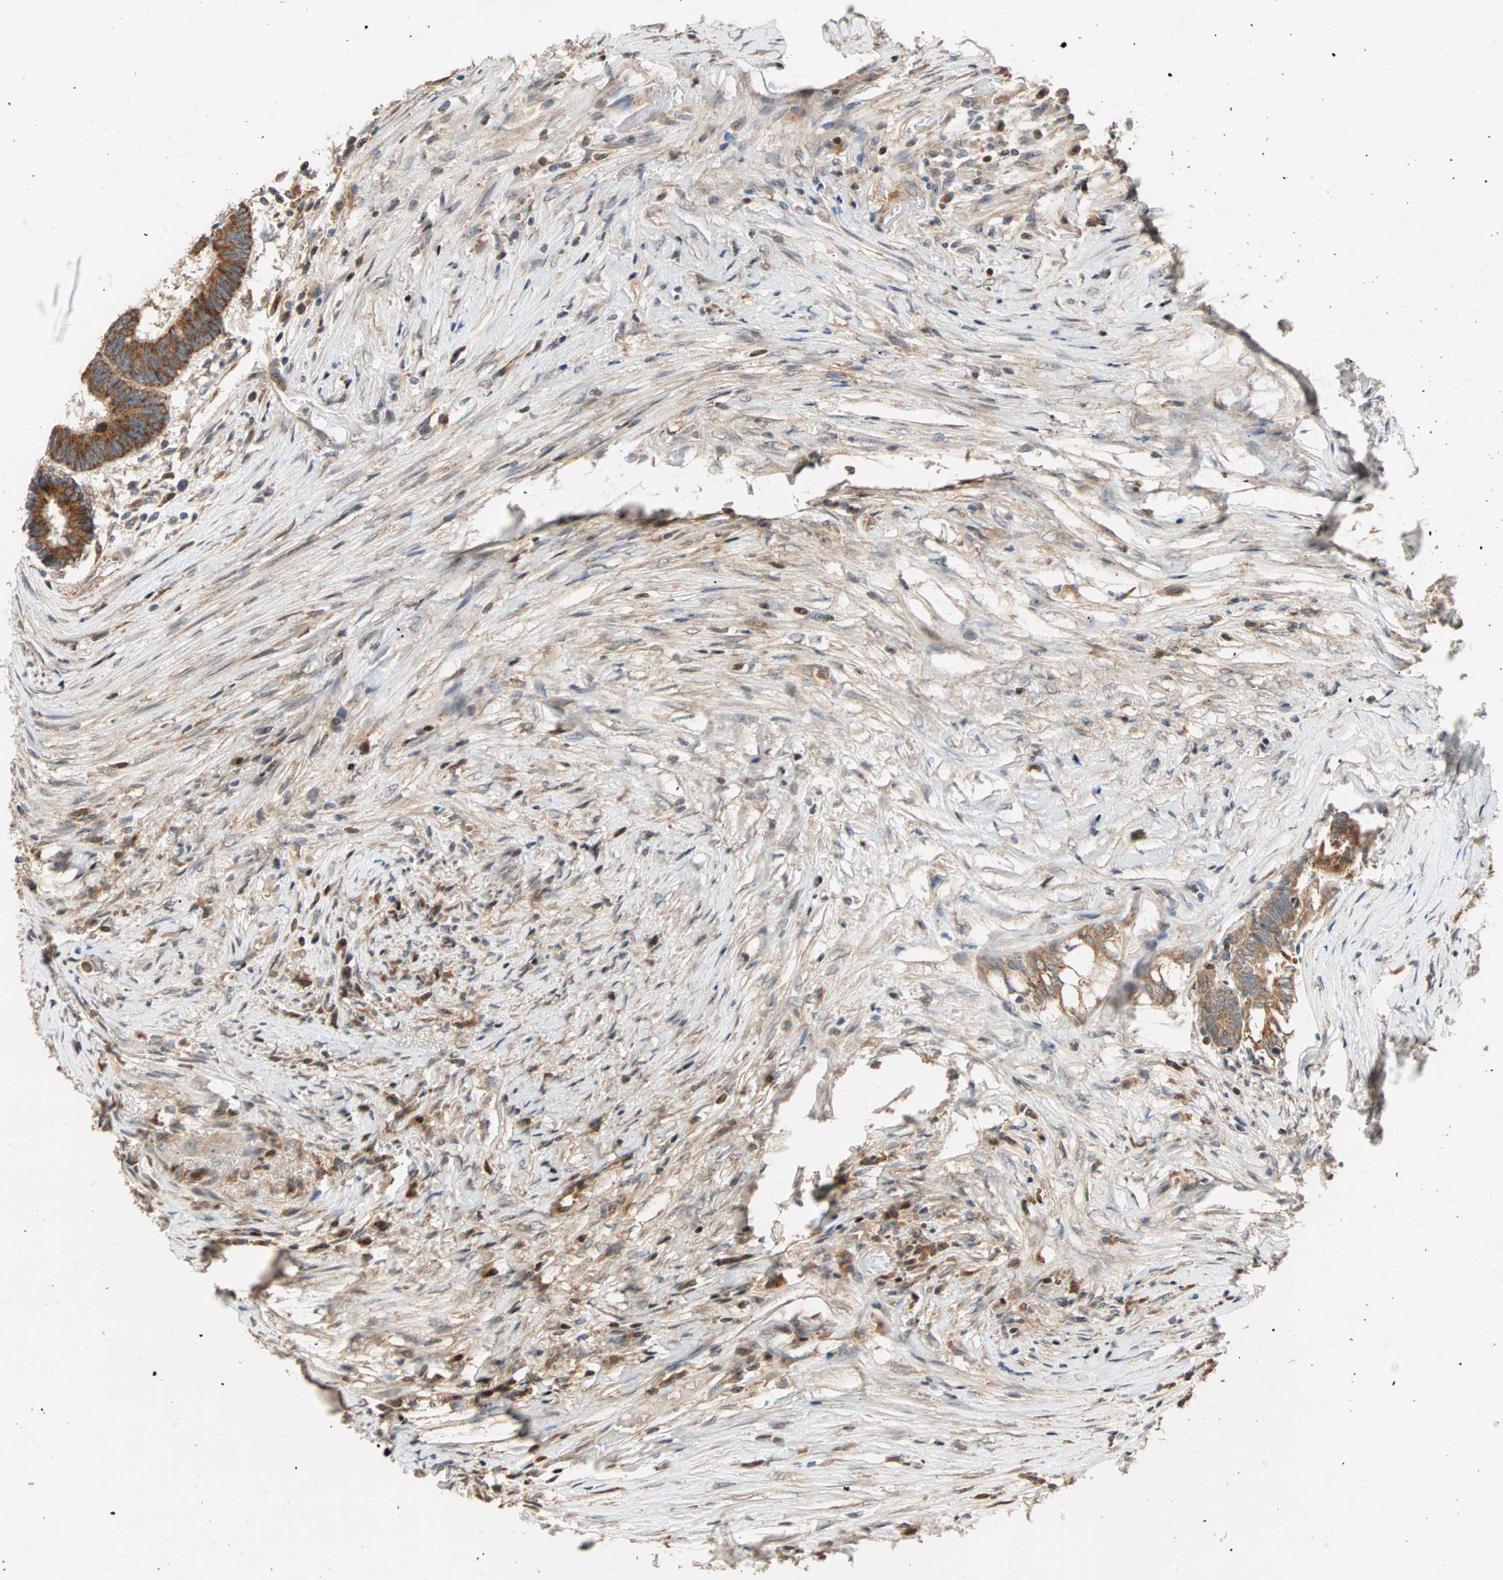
{"staining": {"intensity": "strong", "quantity": ">75%", "location": "cytoplasmic/membranous"}, "tissue": "colorectal cancer", "cell_type": "Tumor cells", "image_type": "cancer", "snomed": [{"axis": "morphology", "description": "Adenocarcinoma, NOS"}, {"axis": "topography", "description": "Rectum"}], "caption": "IHC photomicrograph of colorectal cancer (adenocarcinoma) stained for a protein (brown), which displays high levels of strong cytoplasmic/membranous expression in approximately >75% of tumor cells.", "gene": "HECW1", "patient": {"sex": "male", "age": 63}}